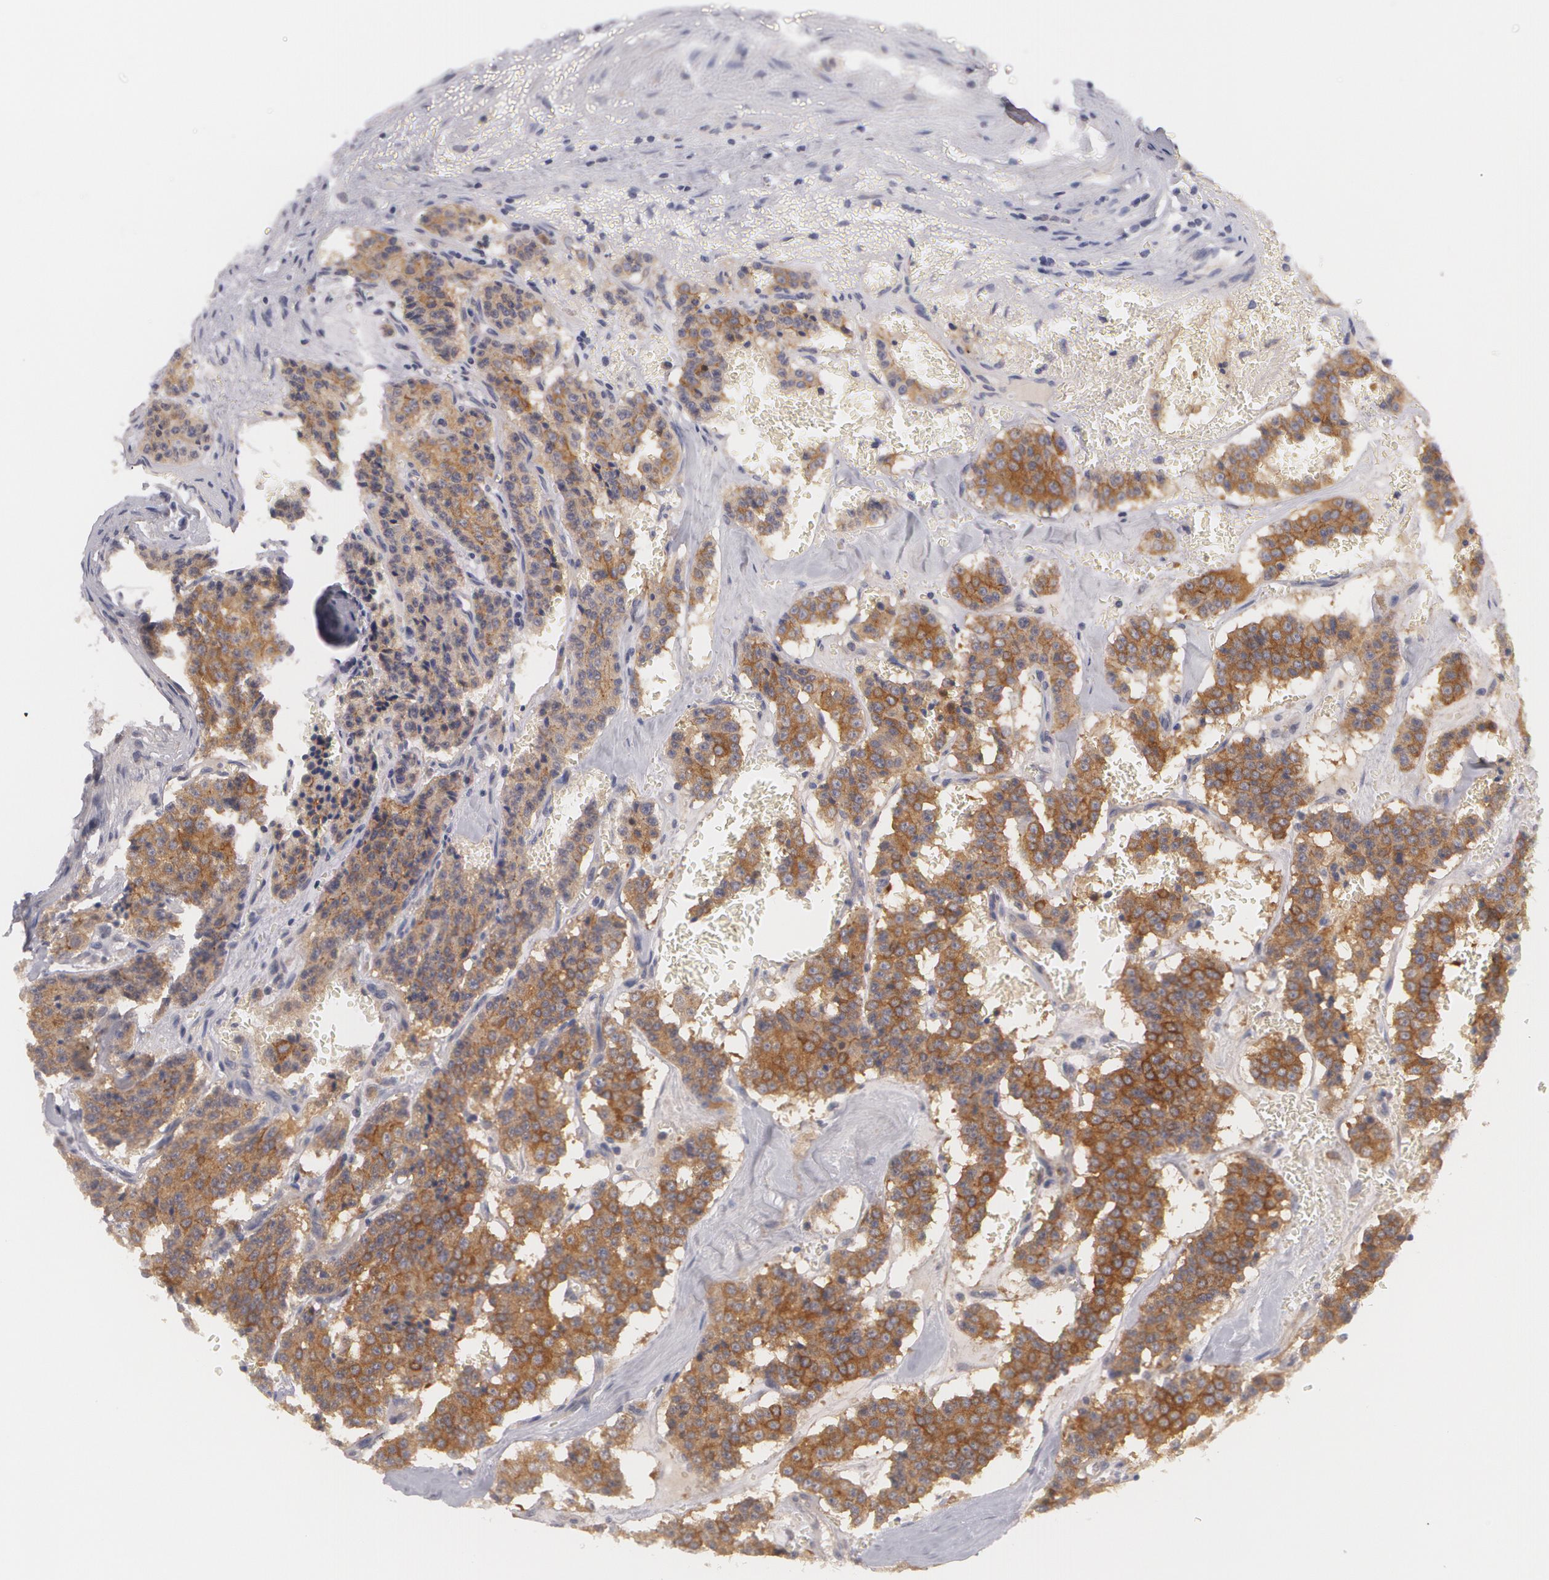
{"staining": {"intensity": "strong", "quantity": ">75%", "location": "cytoplasmic/membranous"}, "tissue": "carcinoid", "cell_type": "Tumor cells", "image_type": "cancer", "snomed": [{"axis": "morphology", "description": "Carcinoid, malignant, NOS"}, {"axis": "topography", "description": "Bronchus"}], "caption": "The micrograph shows a brown stain indicating the presence of a protein in the cytoplasmic/membranous of tumor cells in carcinoid. (brown staining indicates protein expression, while blue staining denotes nuclei).", "gene": "CASK", "patient": {"sex": "male", "age": 55}}